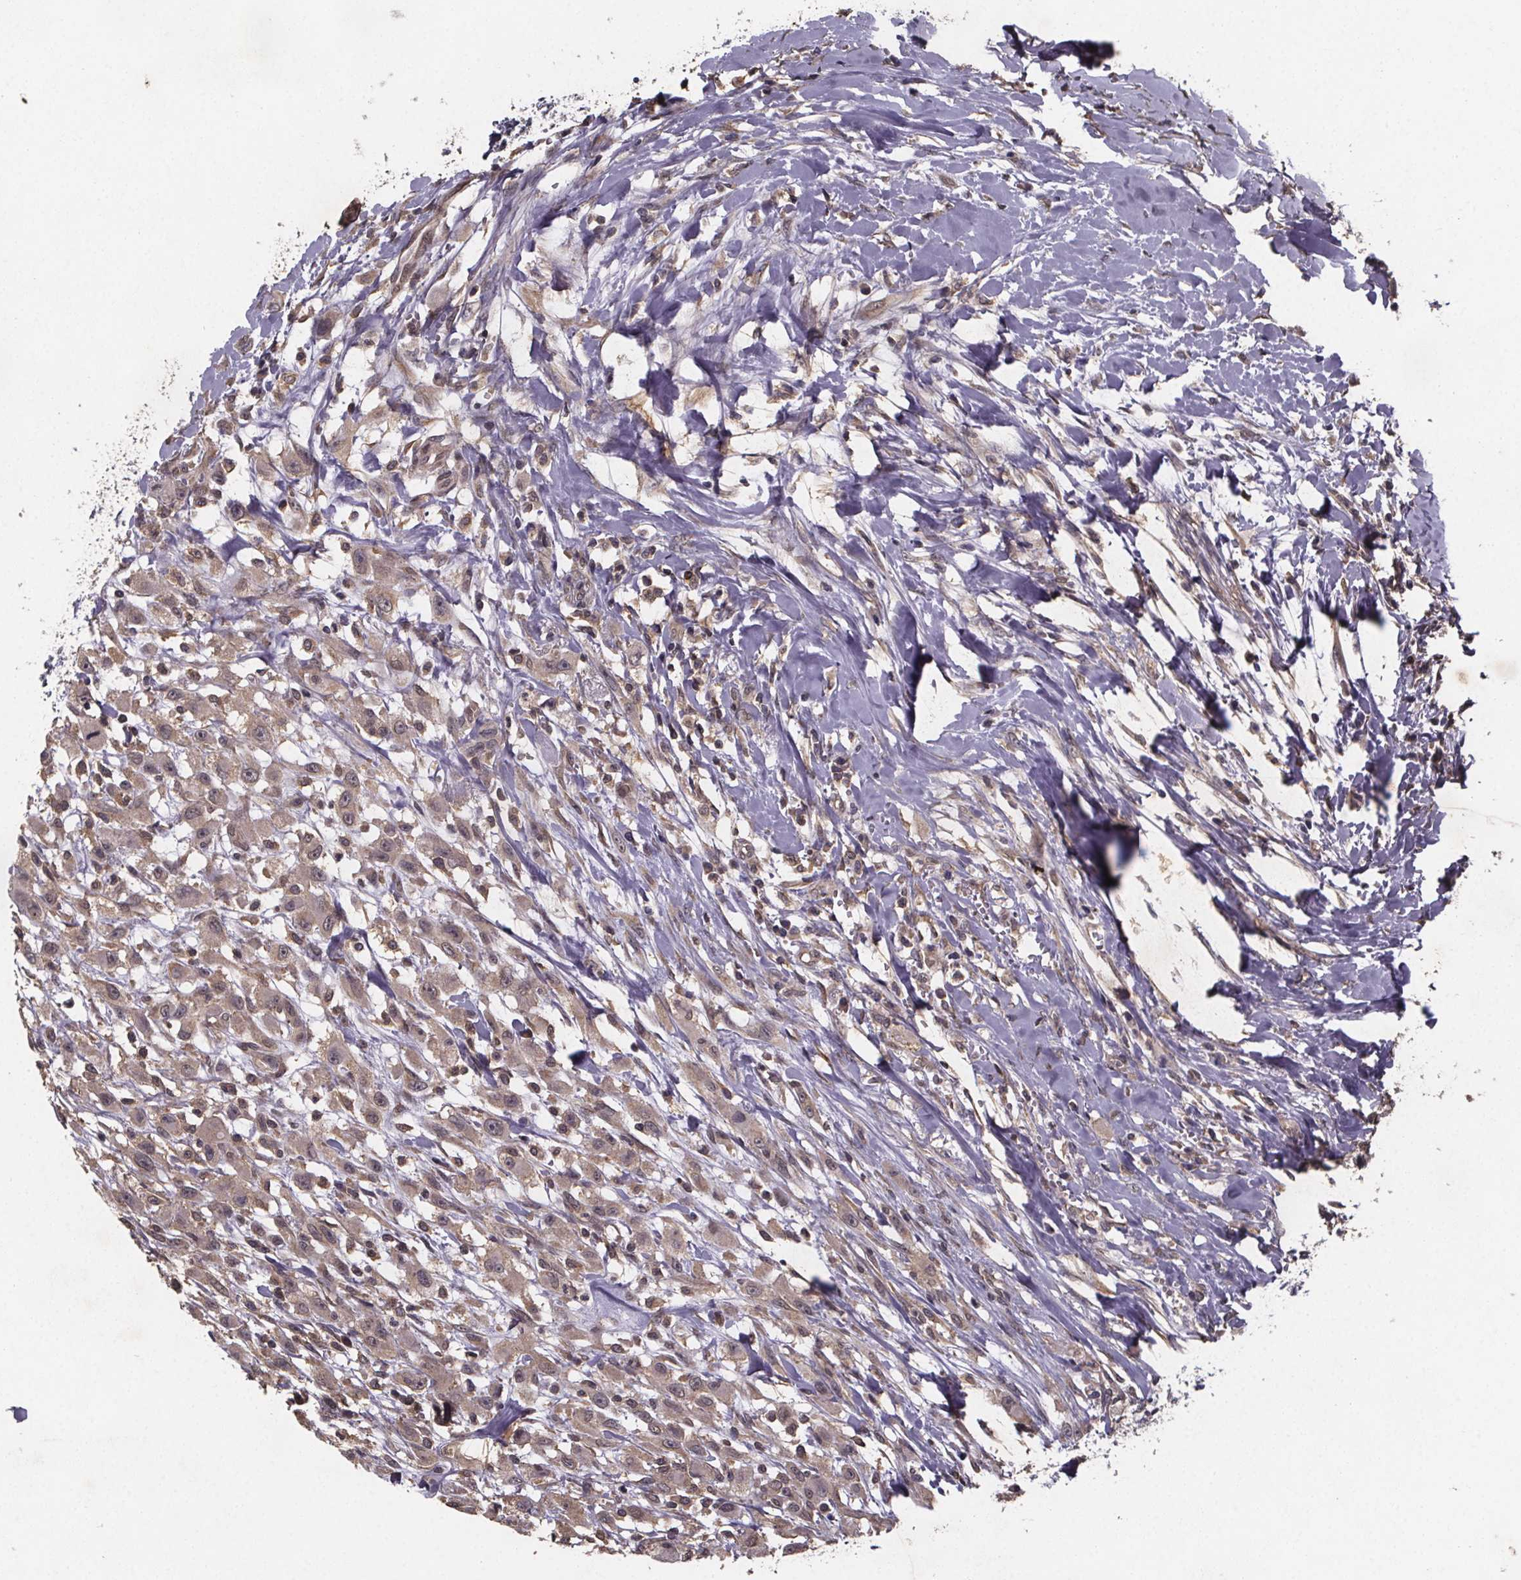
{"staining": {"intensity": "weak", "quantity": ">75%", "location": "cytoplasmic/membranous,nuclear"}, "tissue": "head and neck cancer", "cell_type": "Tumor cells", "image_type": "cancer", "snomed": [{"axis": "morphology", "description": "Squamous cell carcinoma, NOS"}, {"axis": "morphology", "description": "Squamous cell carcinoma, metastatic, NOS"}, {"axis": "topography", "description": "Oral tissue"}, {"axis": "topography", "description": "Head-Neck"}], "caption": "Head and neck cancer (metastatic squamous cell carcinoma) stained for a protein demonstrates weak cytoplasmic/membranous and nuclear positivity in tumor cells.", "gene": "PIERCE2", "patient": {"sex": "female", "age": 85}}